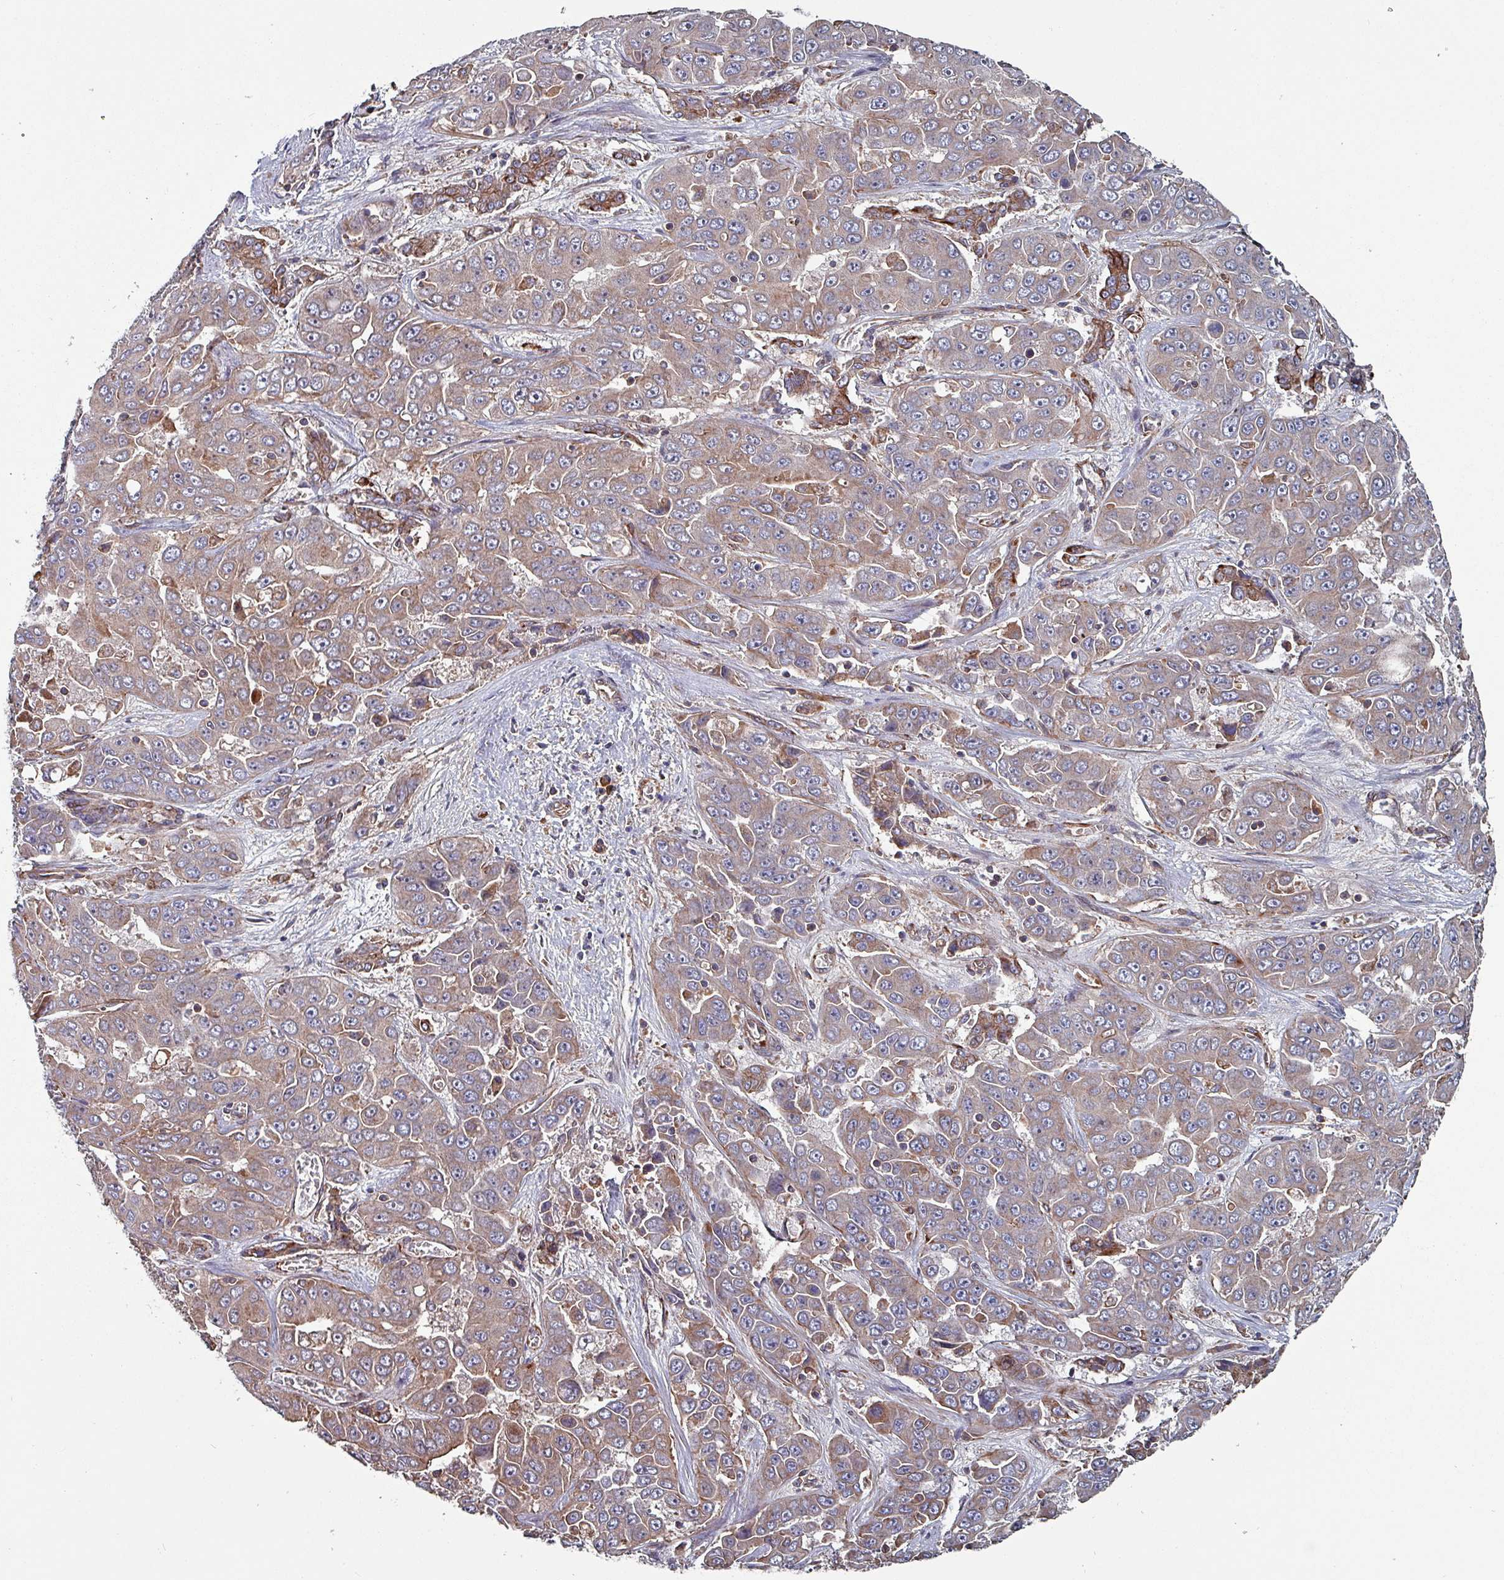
{"staining": {"intensity": "moderate", "quantity": ">75%", "location": "cytoplasmic/membranous"}, "tissue": "liver cancer", "cell_type": "Tumor cells", "image_type": "cancer", "snomed": [{"axis": "morphology", "description": "Cholangiocarcinoma"}, {"axis": "topography", "description": "Liver"}], "caption": "Protein positivity by immunohistochemistry exhibits moderate cytoplasmic/membranous staining in about >75% of tumor cells in liver cancer. (brown staining indicates protein expression, while blue staining denotes nuclei).", "gene": "ANO10", "patient": {"sex": "female", "age": 52}}